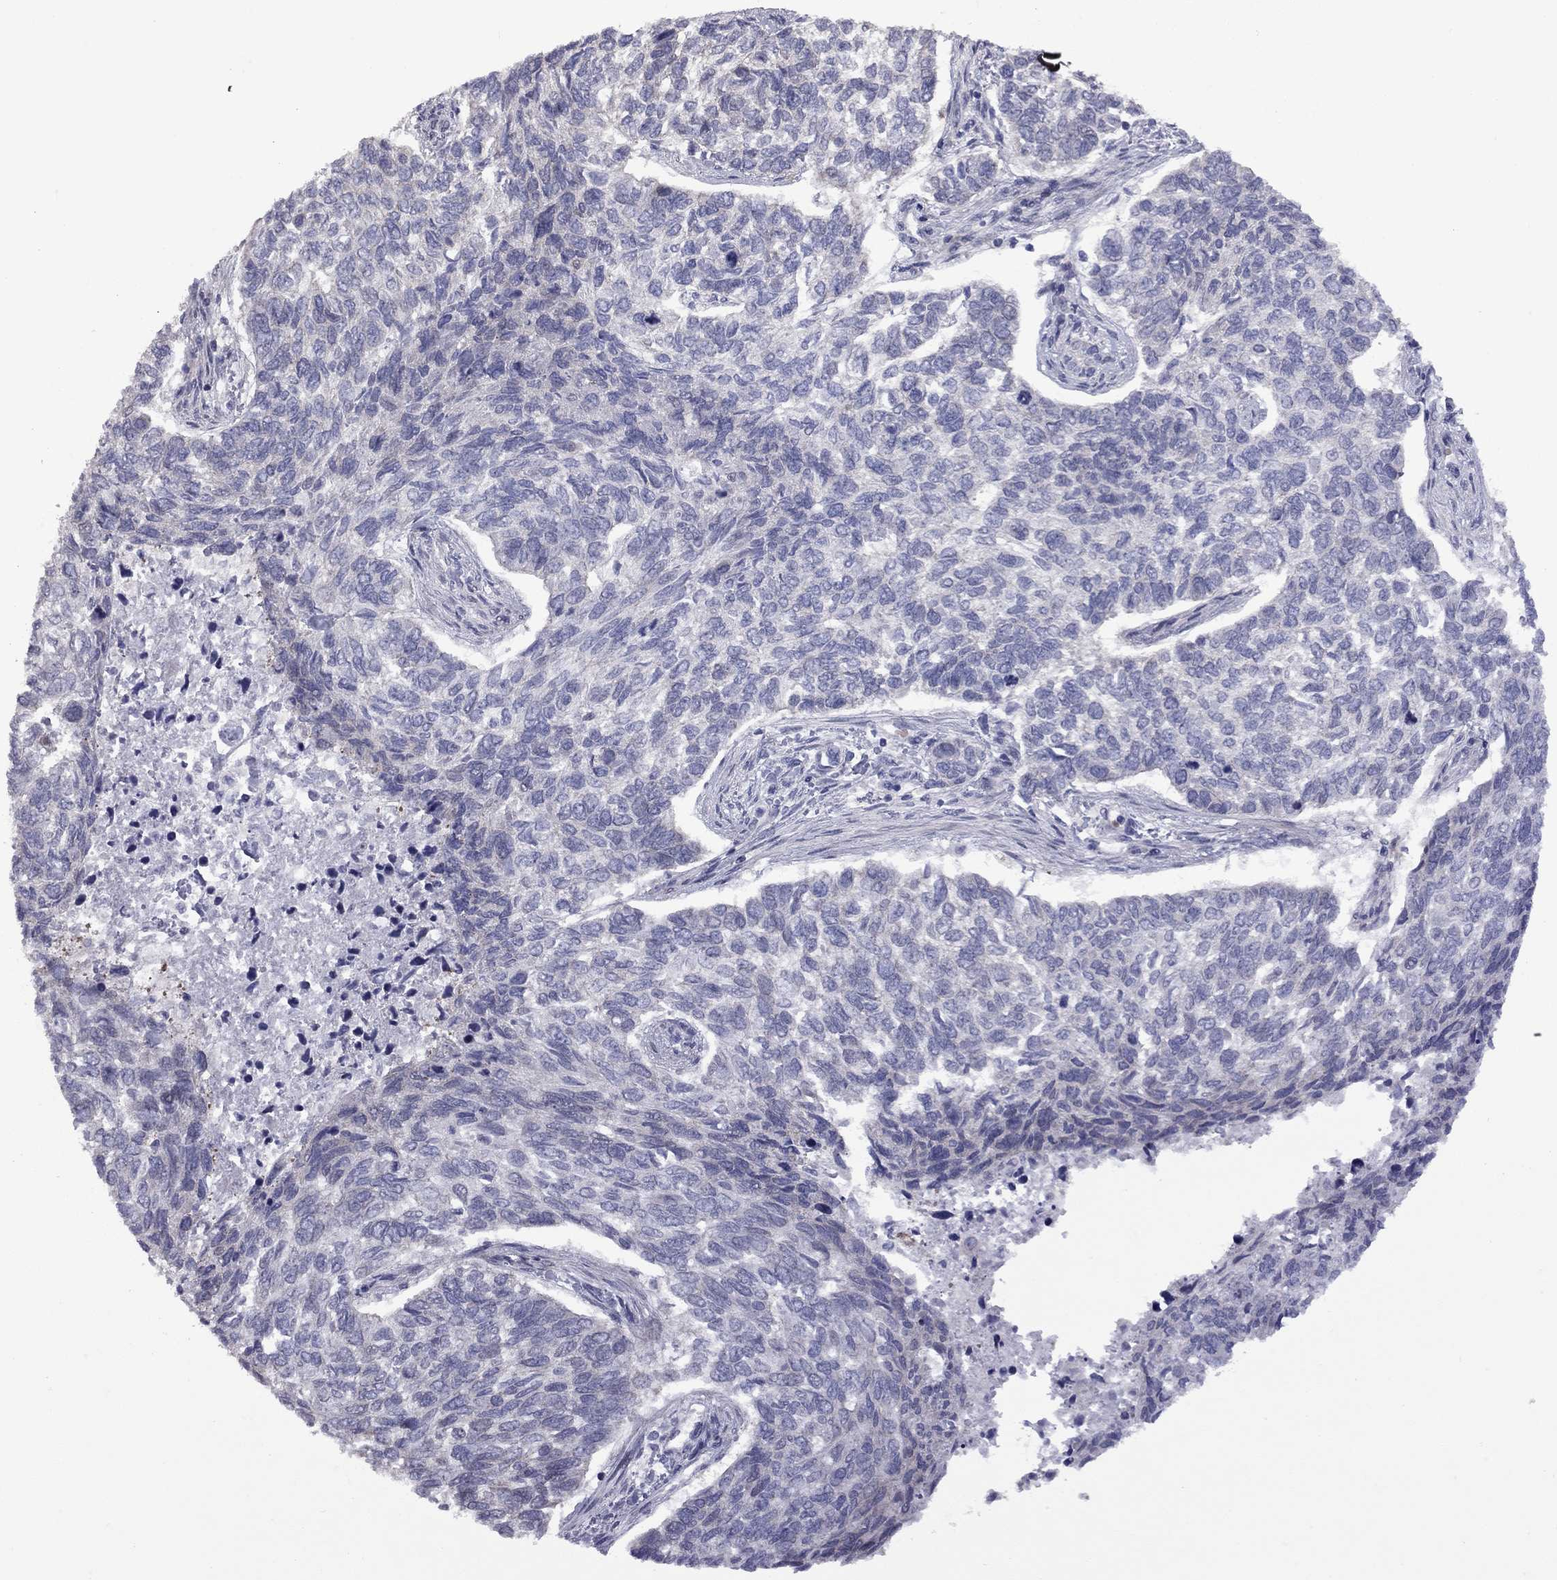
{"staining": {"intensity": "negative", "quantity": "none", "location": "none"}, "tissue": "skin cancer", "cell_type": "Tumor cells", "image_type": "cancer", "snomed": [{"axis": "morphology", "description": "Basal cell carcinoma"}, {"axis": "topography", "description": "Skin"}], "caption": "This is a image of immunohistochemistry (IHC) staining of basal cell carcinoma (skin), which shows no expression in tumor cells. (Brightfield microscopy of DAB immunohistochemistry at high magnification).", "gene": "NRARP", "patient": {"sex": "female", "age": 65}}